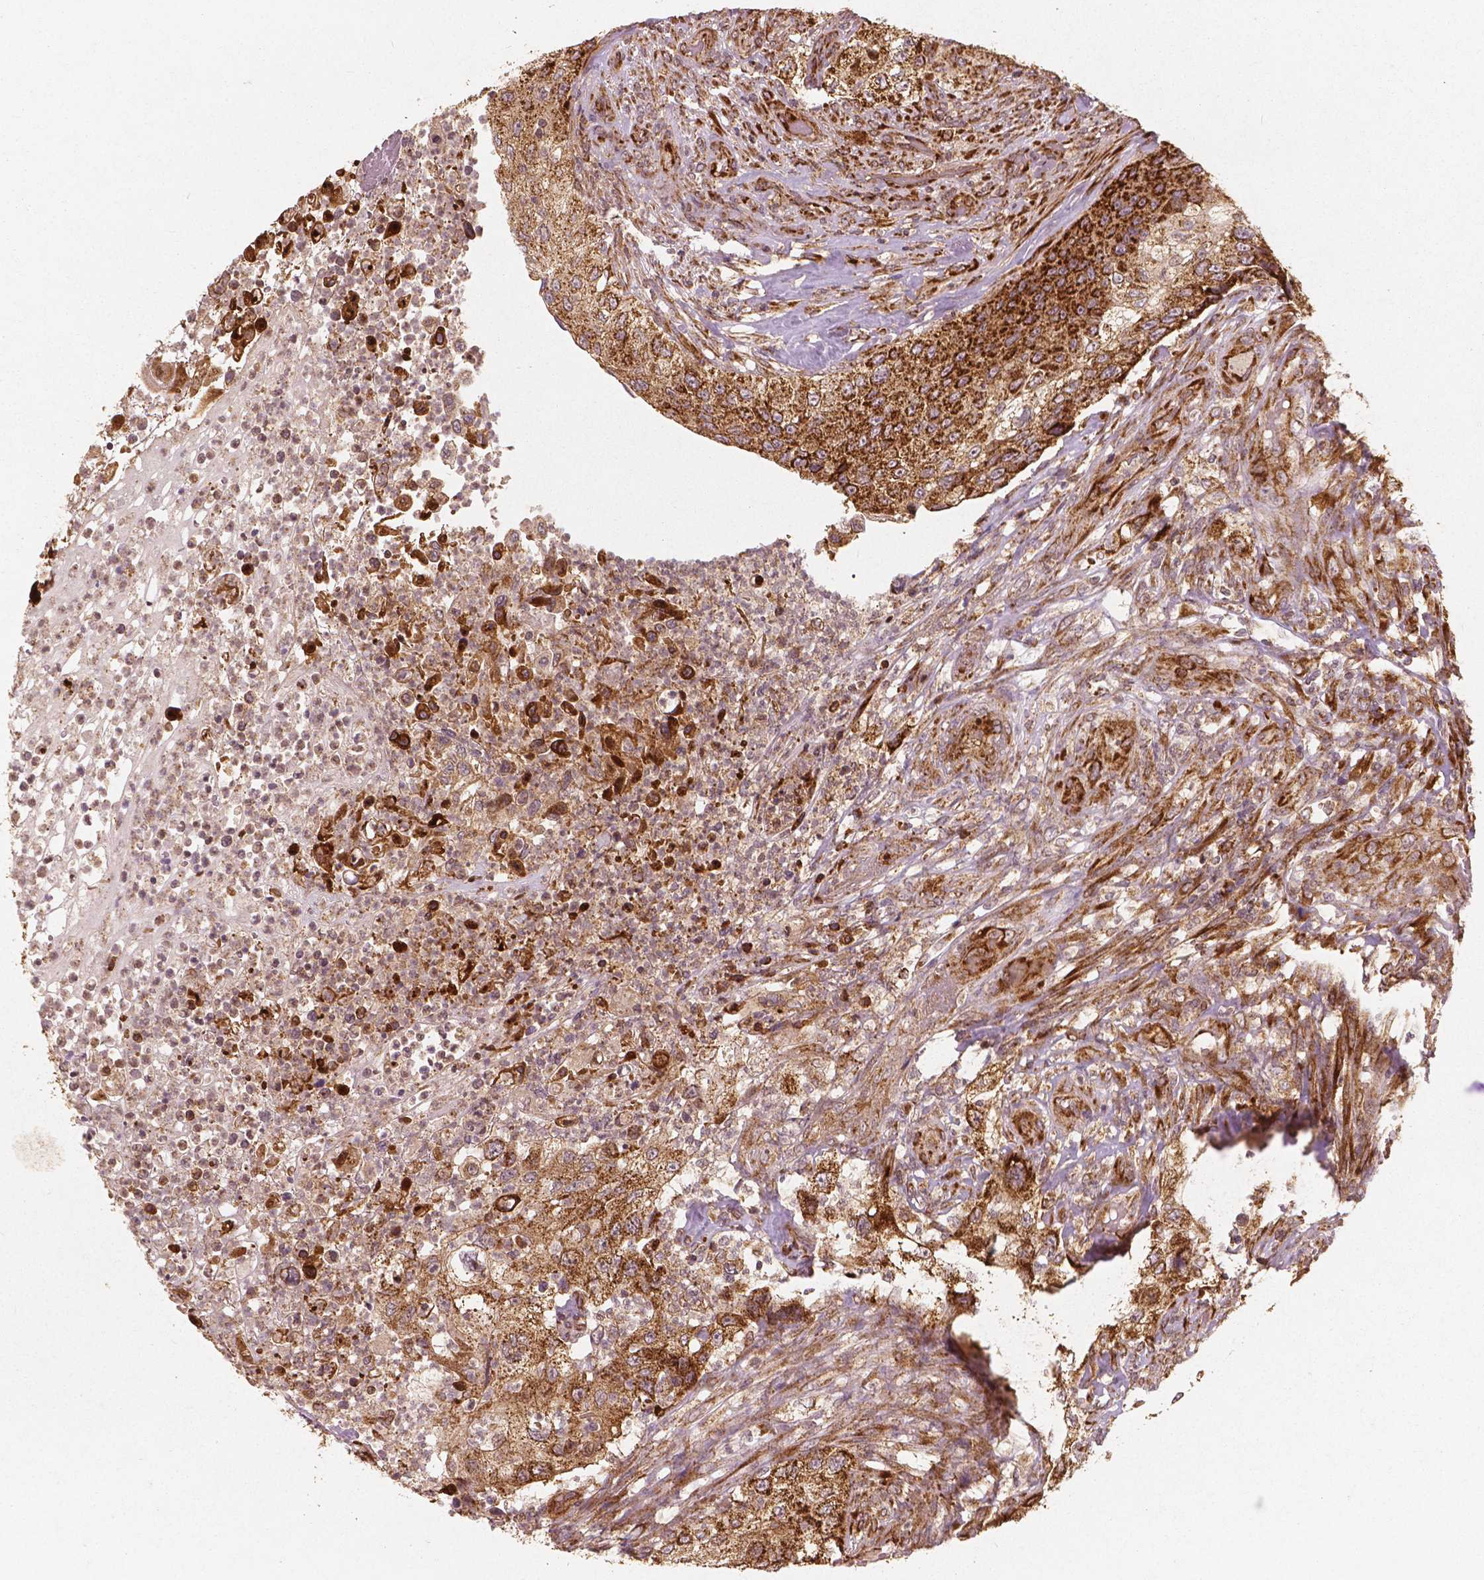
{"staining": {"intensity": "strong", "quantity": ">75%", "location": "cytoplasmic/membranous"}, "tissue": "urothelial cancer", "cell_type": "Tumor cells", "image_type": "cancer", "snomed": [{"axis": "morphology", "description": "Urothelial carcinoma, High grade"}, {"axis": "topography", "description": "Urinary bladder"}], "caption": "The immunohistochemical stain labels strong cytoplasmic/membranous positivity in tumor cells of urothelial cancer tissue.", "gene": "PGAM5", "patient": {"sex": "female", "age": 60}}